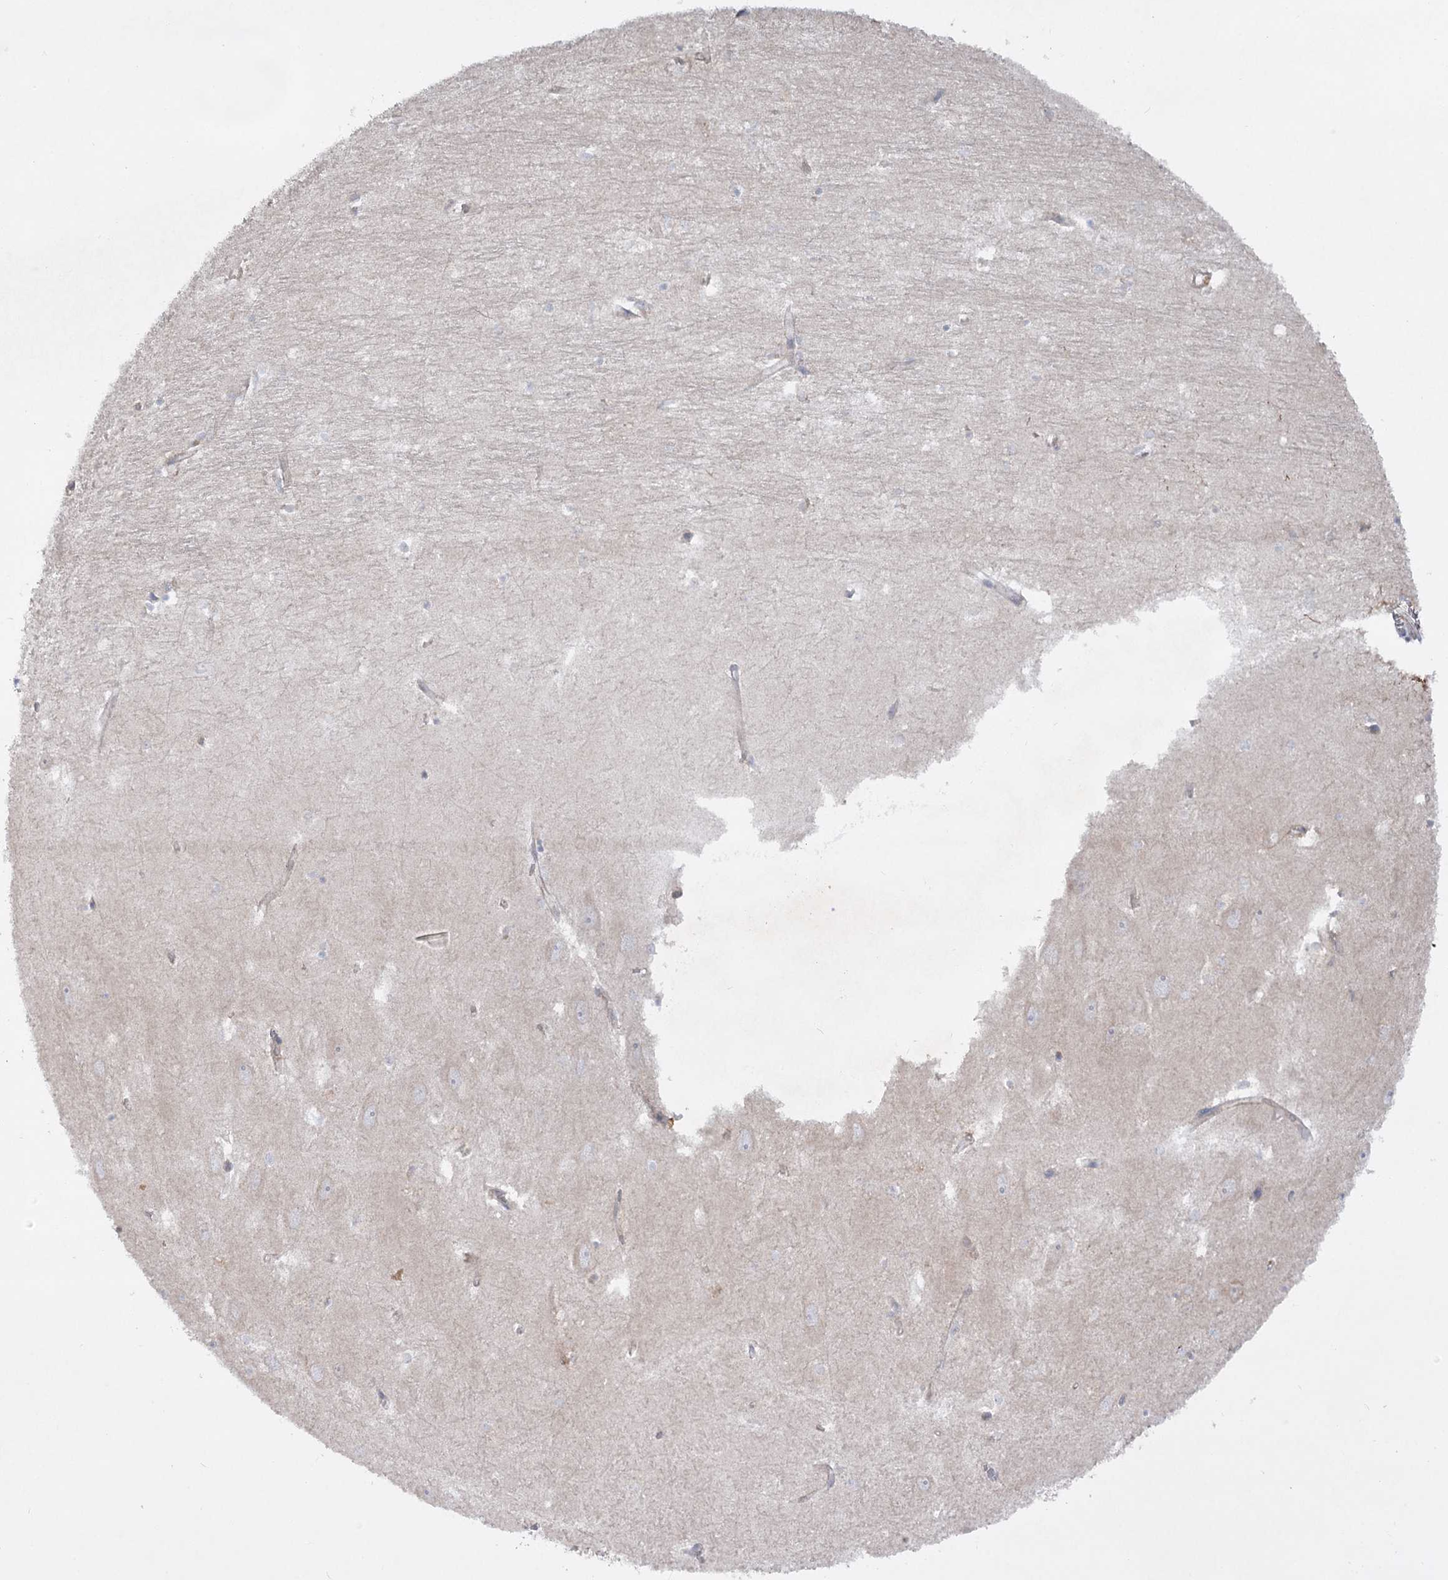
{"staining": {"intensity": "negative", "quantity": "none", "location": "none"}, "tissue": "hippocampus", "cell_type": "Glial cells", "image_type": "normal", "snomed": [{"axis": "morphology", "description": "Normal tissue, NOS"}, {"axis": "topography", "description": "Hippocampus"}], "caption": "An image of hippocampus stained for a protein displays no brown staining in glial cells. Brightfield microscopy of immunohistochemistry stained with DAB (brown) and hematoxylin (blue), captured at high magnification.", "gene": "KIAA0825", "patient": {"sex": "female", "age": 64}}